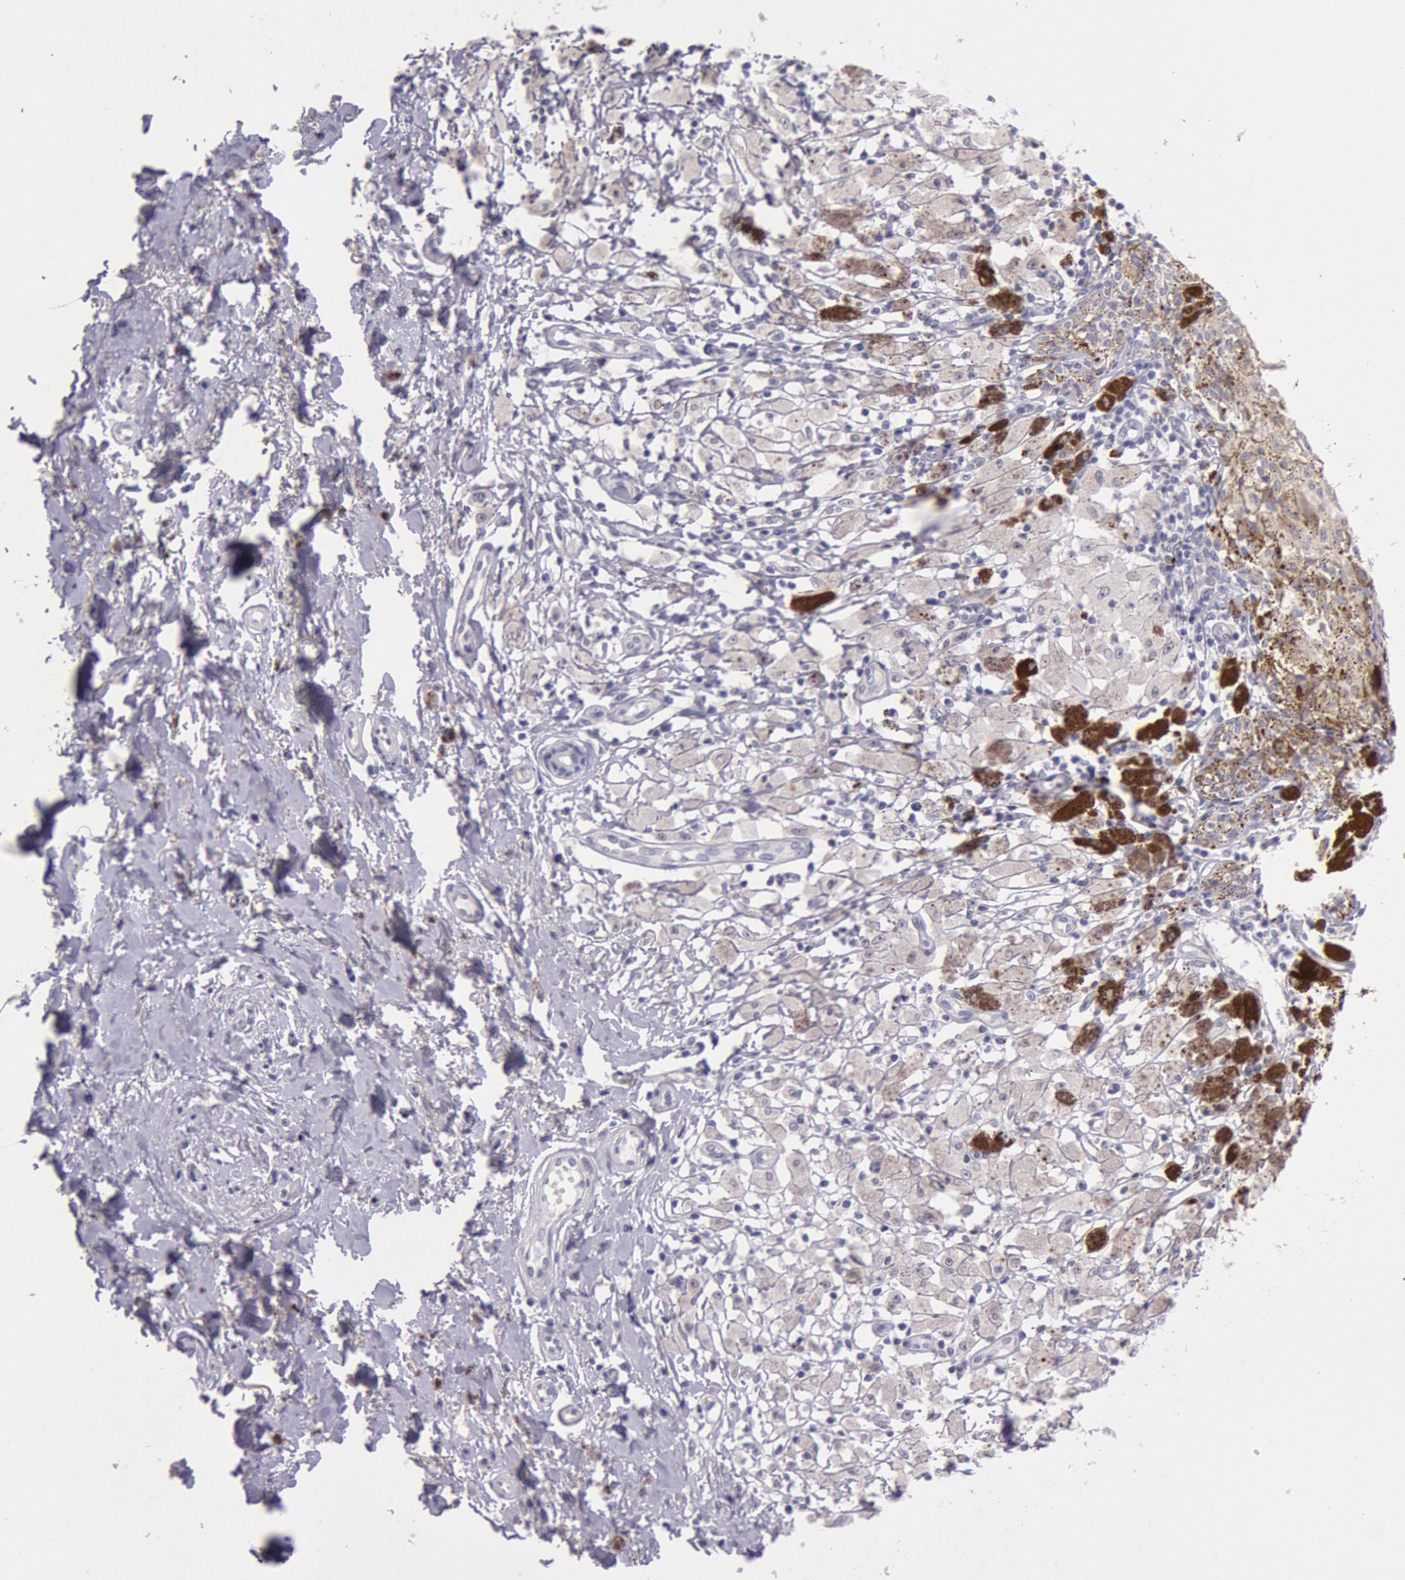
{"staining": {"intensity": "negative", "quantity": "none", "location": "none"}, "tissue": "melanoma", "cell_type": "Tumor cells", "image_type": "cancer", "snomed": [{"axis": "morphology", "description": "Malignant melanoma, NOS"}, {"axis": "topography", "description": "Skin"}], "caption": "An IHC image of malignant melanoma is shown. There is no staining in tumor cells of malignant melanoma.", "gene": "KDM6A", "patient": {"sex": "male", "age": 88}}